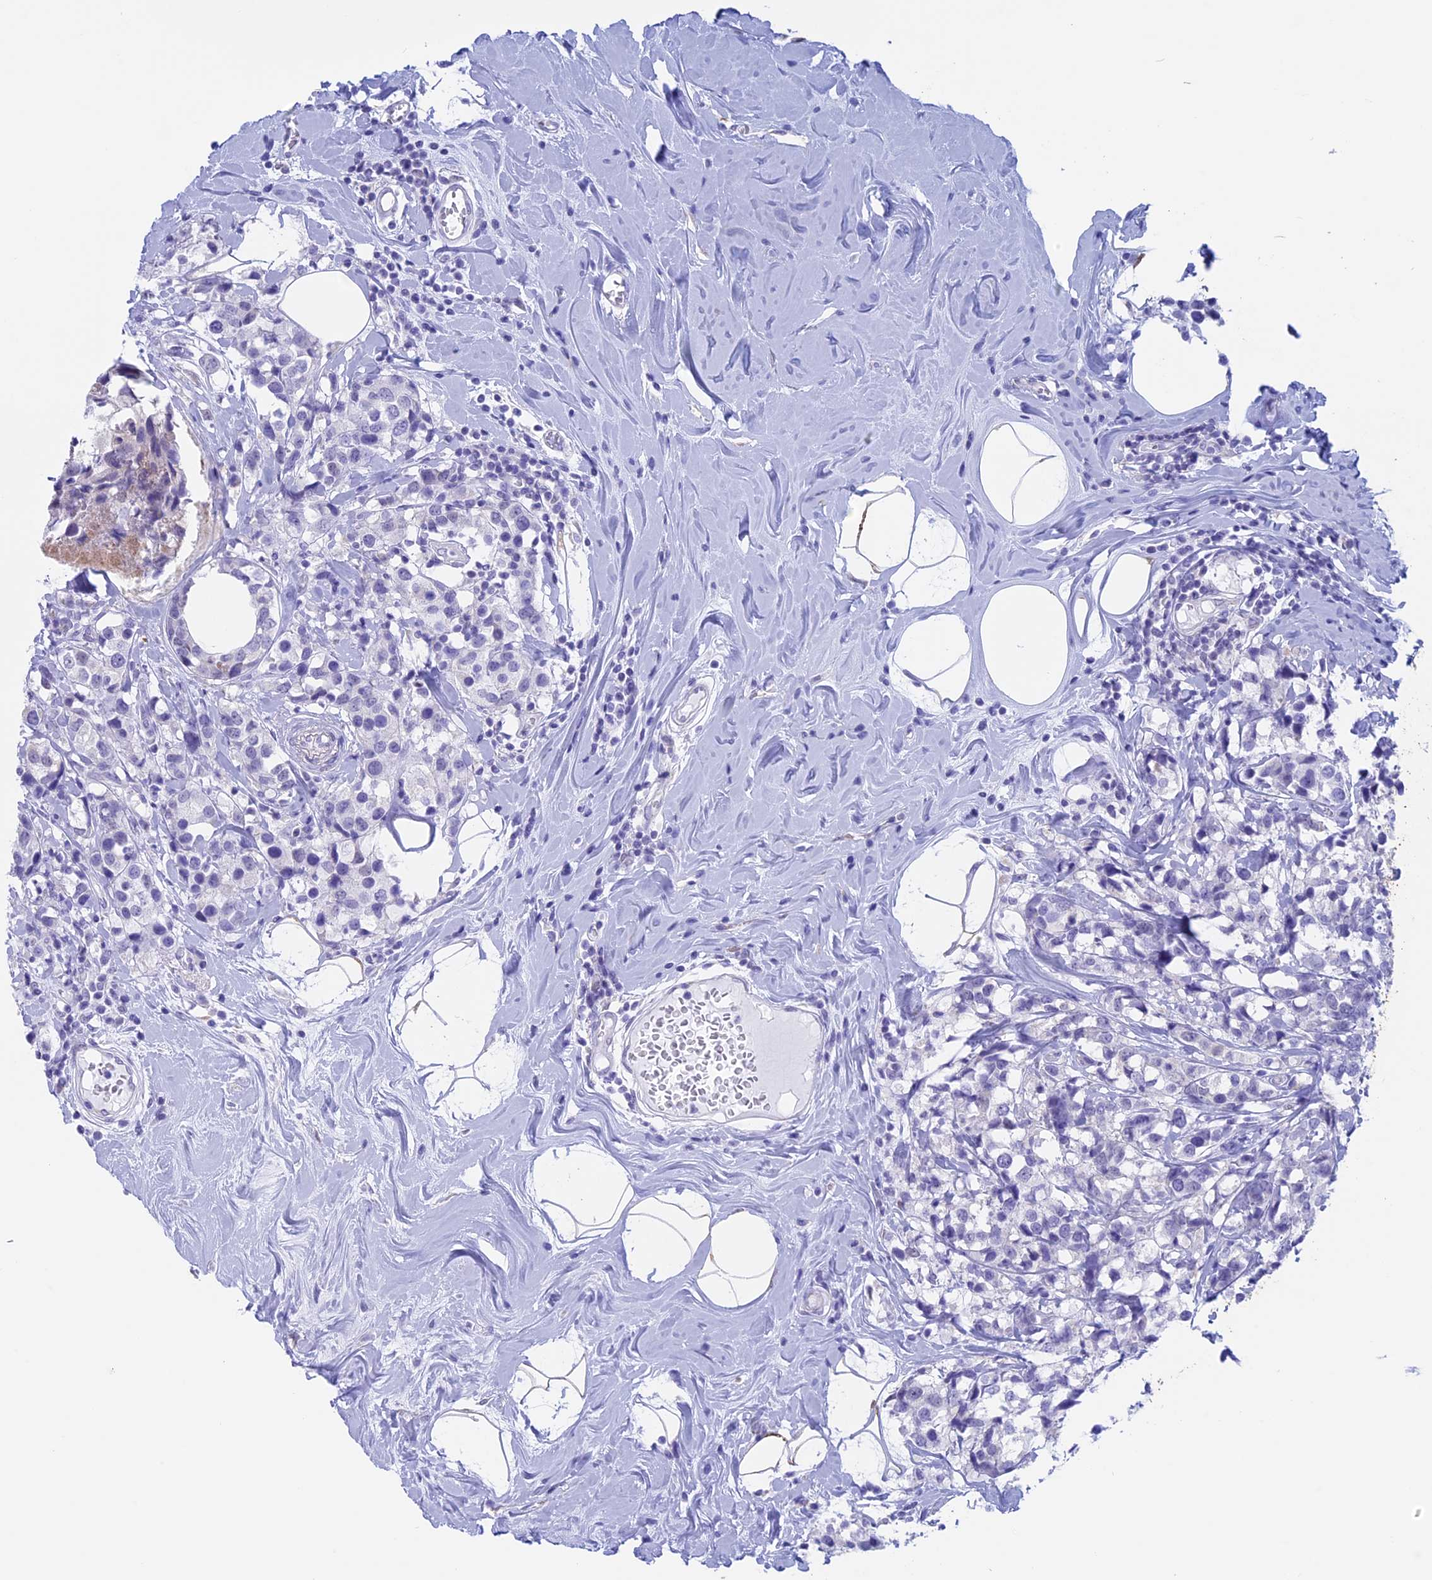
{"staining": {"intensity": "negative", "quantity": "none", "location": "none"}, "tissue": "breast cancer", "cell_type": "Tumor cells", "image_type": "cancer", "snomed": [{"axis": "morphology", "description": "Lobular carcinoma"}, {"axis": "topography", "description": "Breast"}], "caption": "High power microscopy image of an immunohistochemistry (IHC) photomicrograph of breast cancer, revealing no significant expression in tumor cells.", "gene": "LHFPL2", "patient": {"sex": "female", "age": 59}}